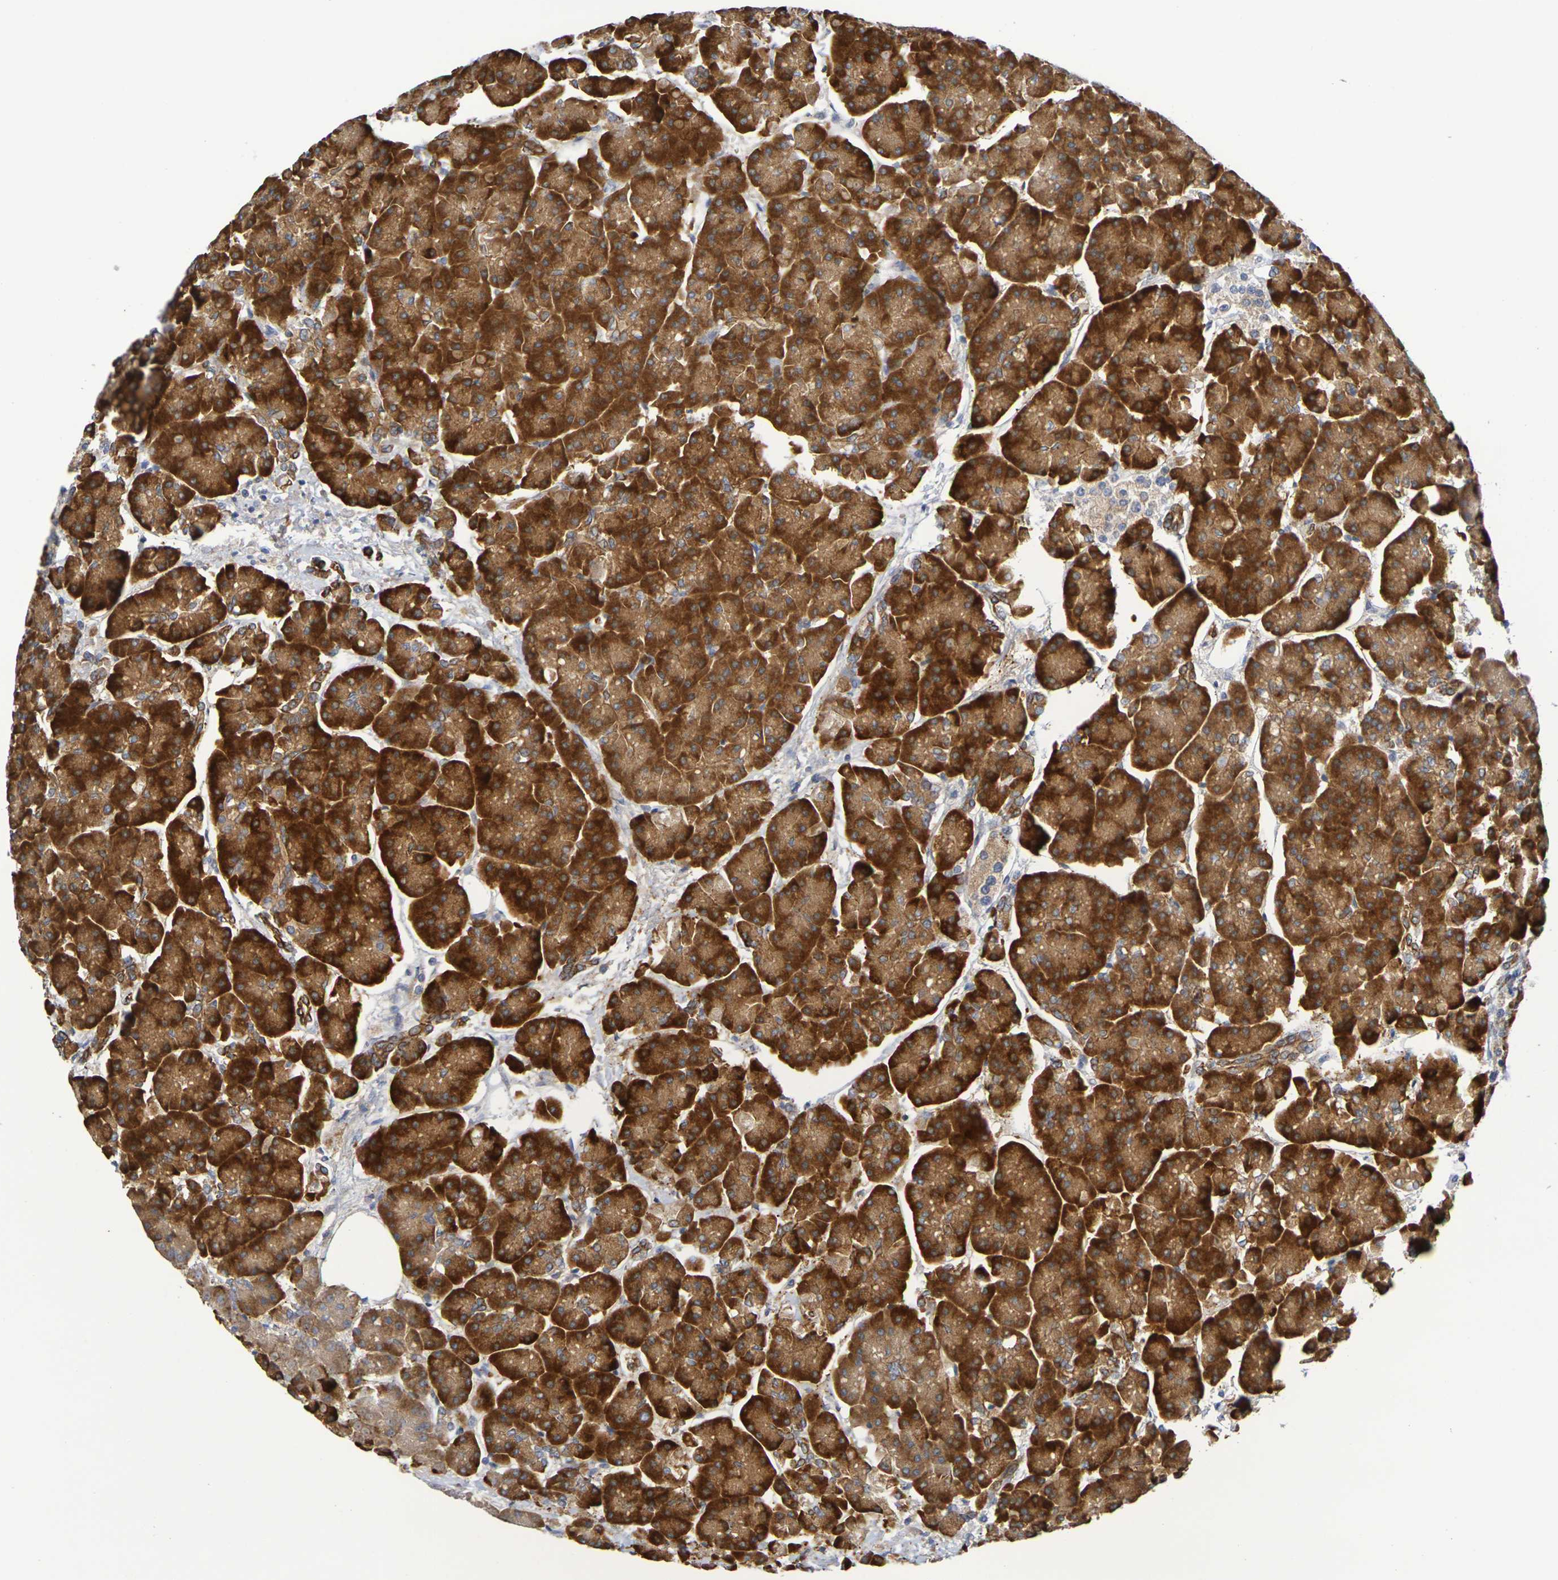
{"staining": {"intensity": "strong", "quantity": ">75%", "location": "cytoplasmic/membranous"}, "tissue": "pancreas", "cell_type": "Exocrine glandular cells", "image_type": "normal", "snomed": [{"axis": "morphology", "description": "Normal tissue, NOS"}, {"axis": "topography", "description": "Pancreas"}], "caption": "High-power microscopy captured an IHC image of benign pancreas, revealing strong cytoplasmic/membranous positivity in approximately >75% of exocrine glandular cells. The protein is shown in brown color, while the nuclei are stained blue.", "gene": "SDC4", "patient": {"sex": "female", "age": 70}}